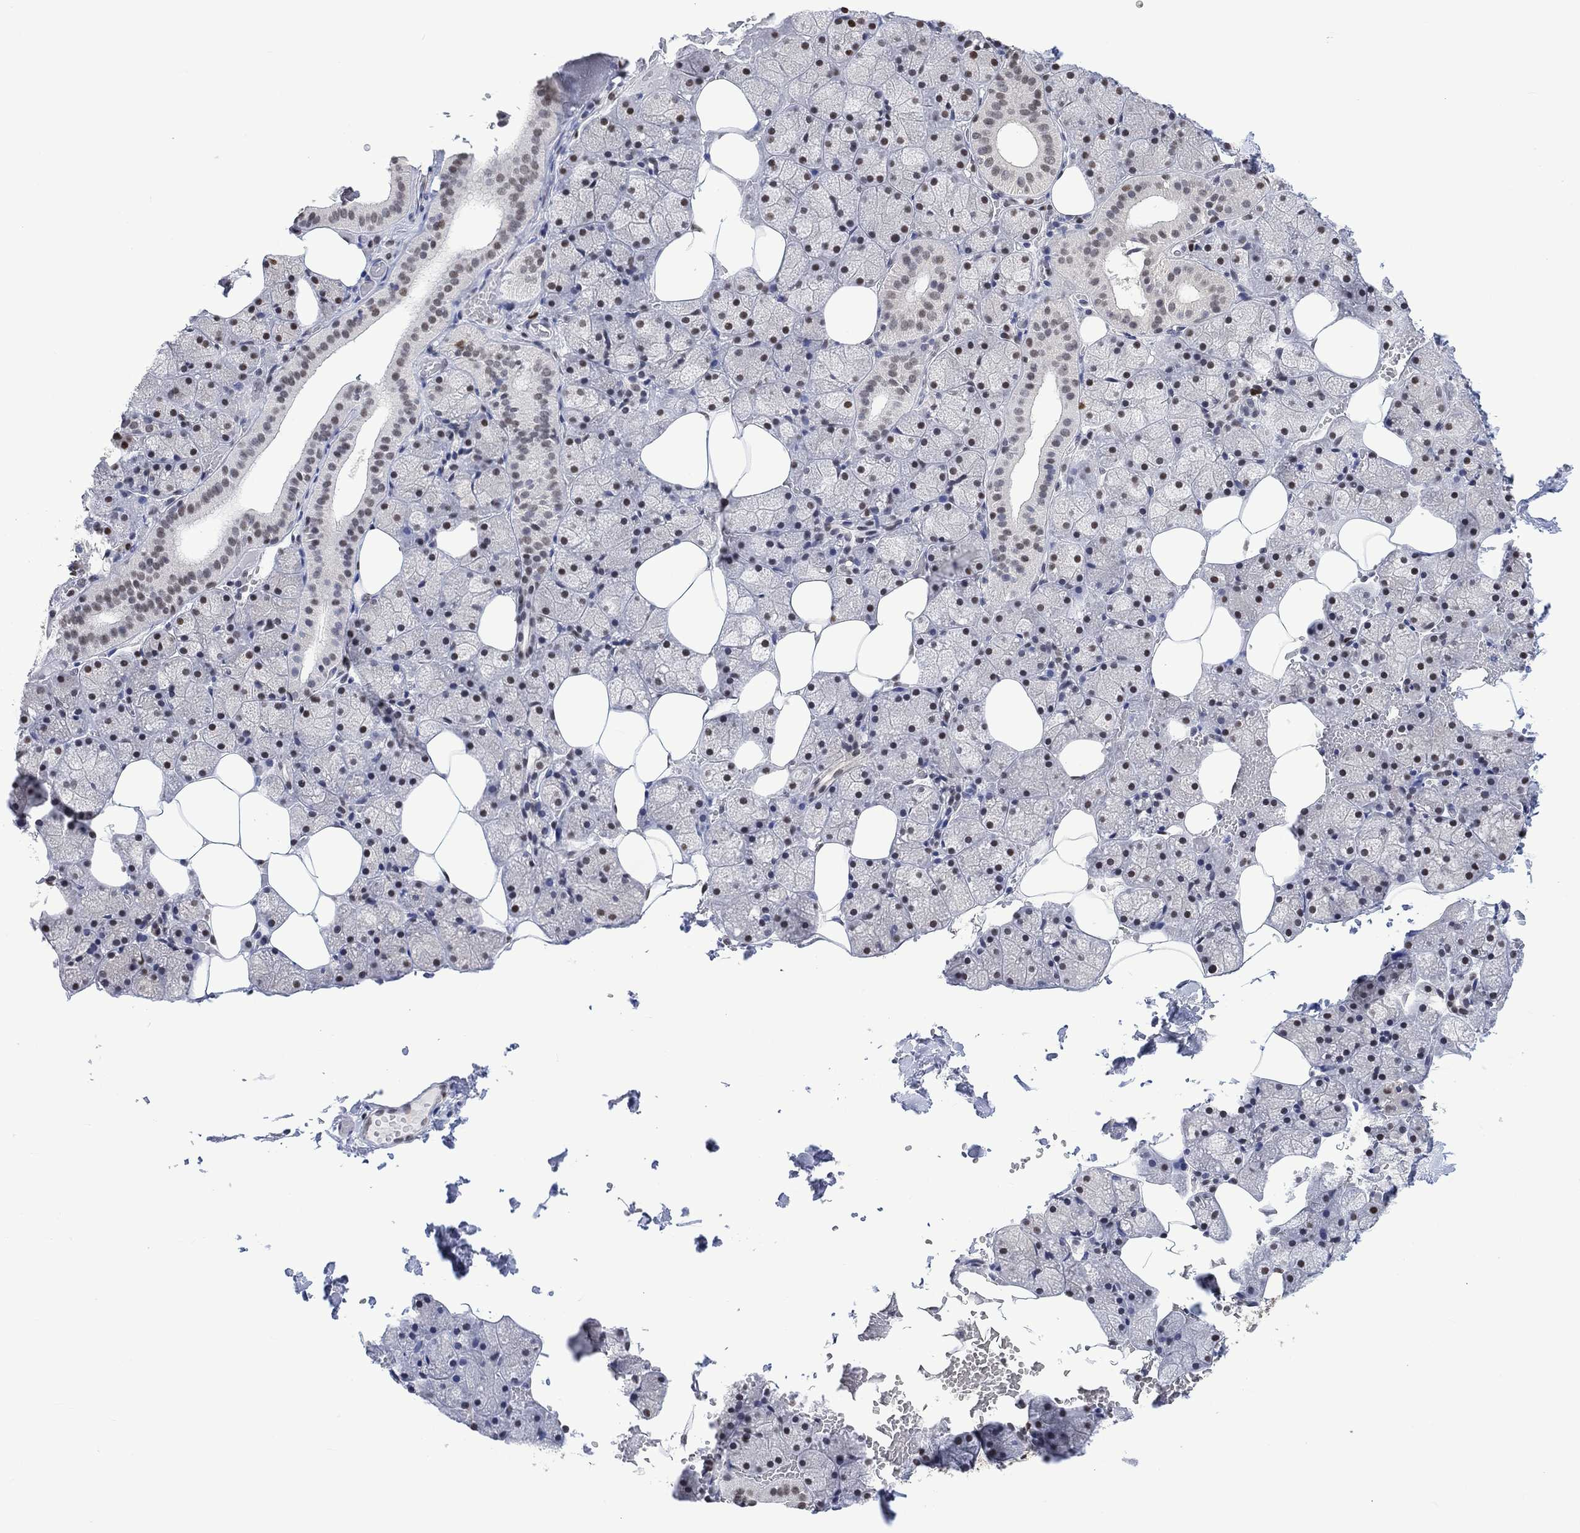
{"staining": {"intensity": "strong", "quantity": "<25%", "location": "nuclear"}, "tissue": "salivary gland", "cell_type": "Glandular cells", "image_type": "normal", "snomed": [{"axis": "morphology", "description": "Normal tissue, NOS"}, {"axis": "topography", "description": "Salivary gland"}], "caption": "A micrograph of salivary gland stained for a protein exhibits strong nuclear brown staining in glandular cells. Immunohistochemistry stains the protein in brown and the nuclei are stained blue.", "gene": "RAD54L2", "patient": {"sex": "male", "age": 38}}